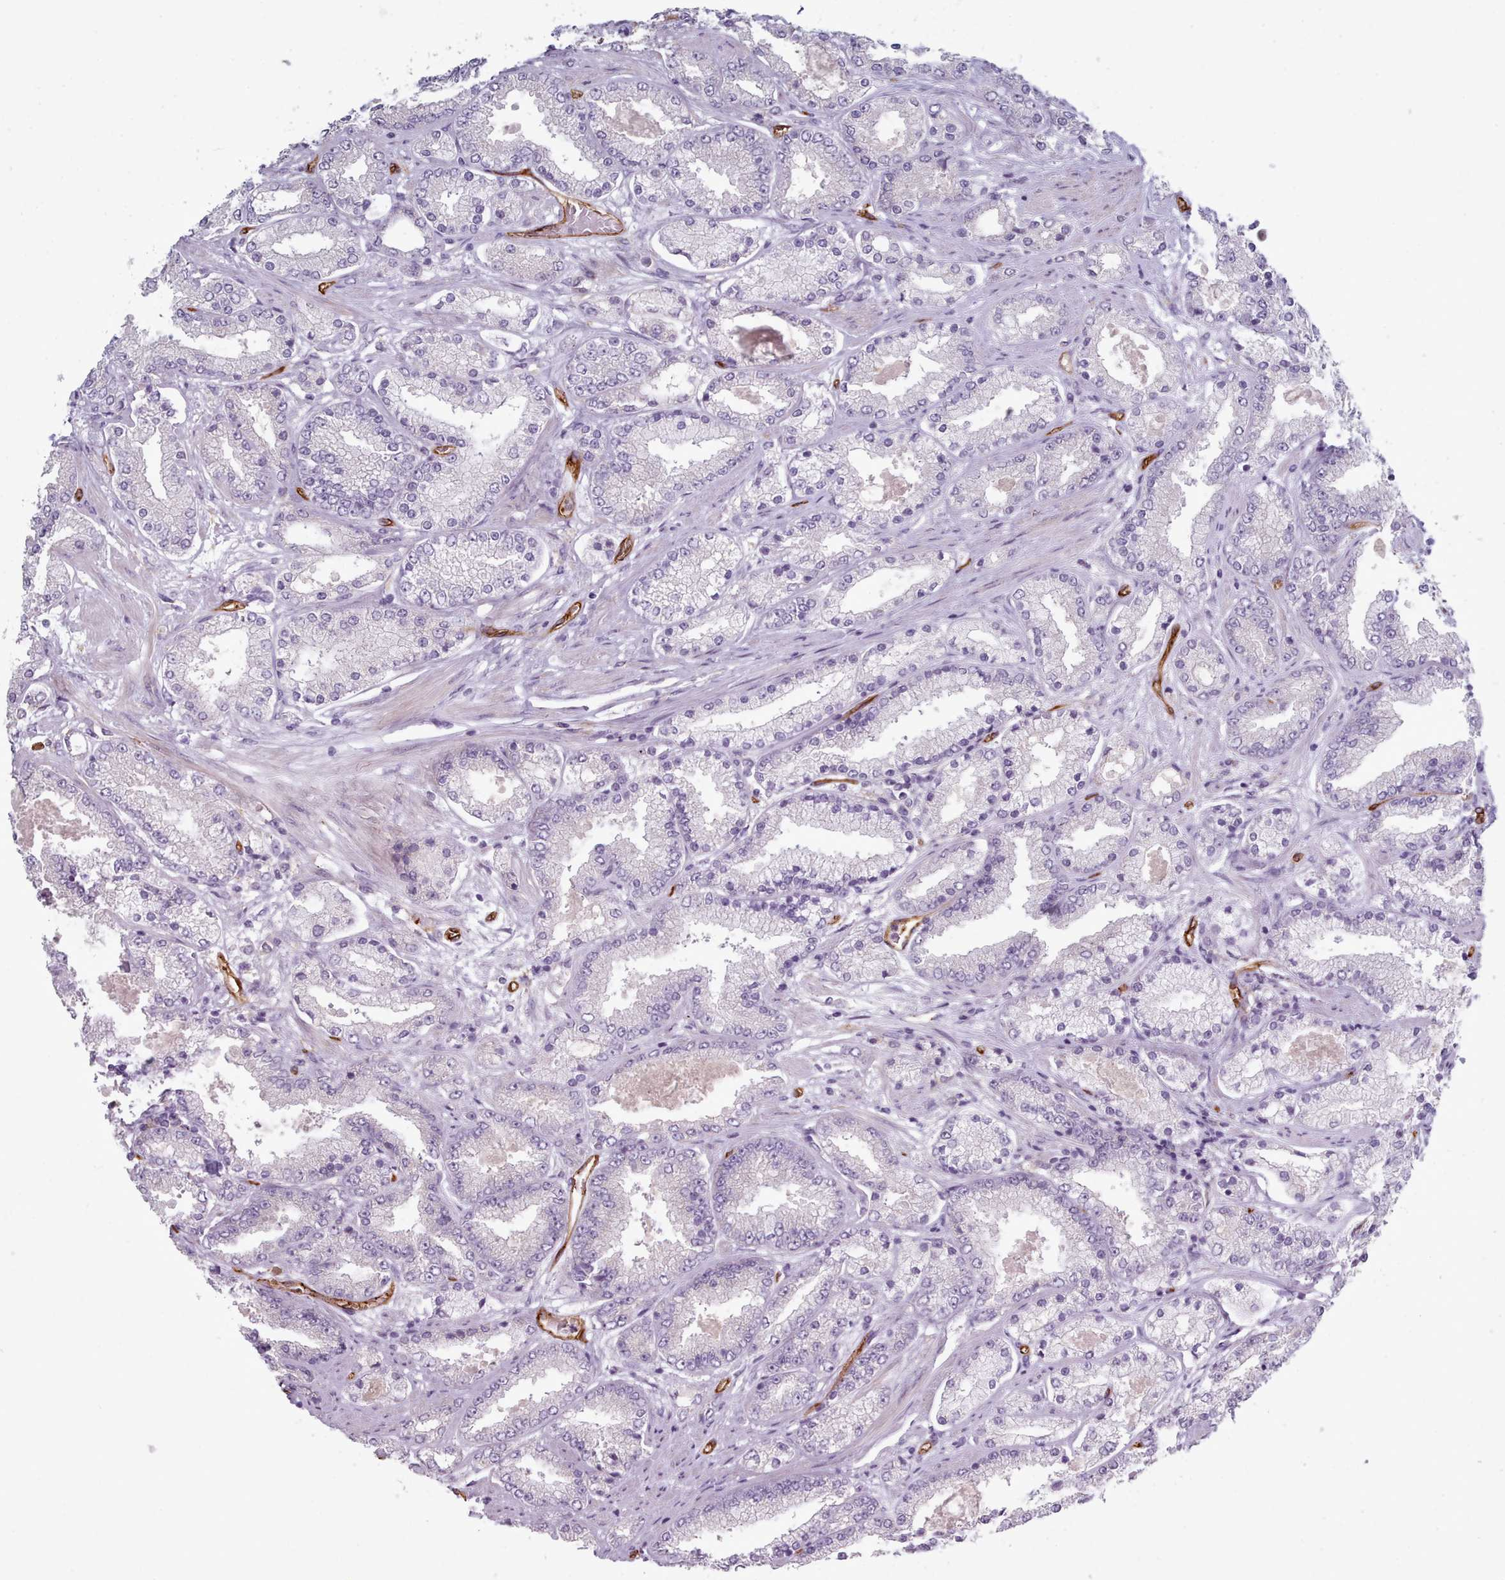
{"staining": {"intensity": "negative", "quantity": "none", "location": "none"}, "tissue": "prostate cancer", "cell_type": "Tumor cells", "image_type": "cancer", "snomed": [{"axis": "morphology", "description": "Adenocarcinoma, High grade"}, {"axis": "topography", "description": "Prostate"}], "caption": "IHC micrograph of neoplastic tissue: prostate cancer (high-grade adenocarcinoma) stained with DAB (3,3'-diaminobenzidine) displays no significant protein expression in tumor cells.", "gene": "CD300LF", "patient": {"sex": "male", "age": 69}}